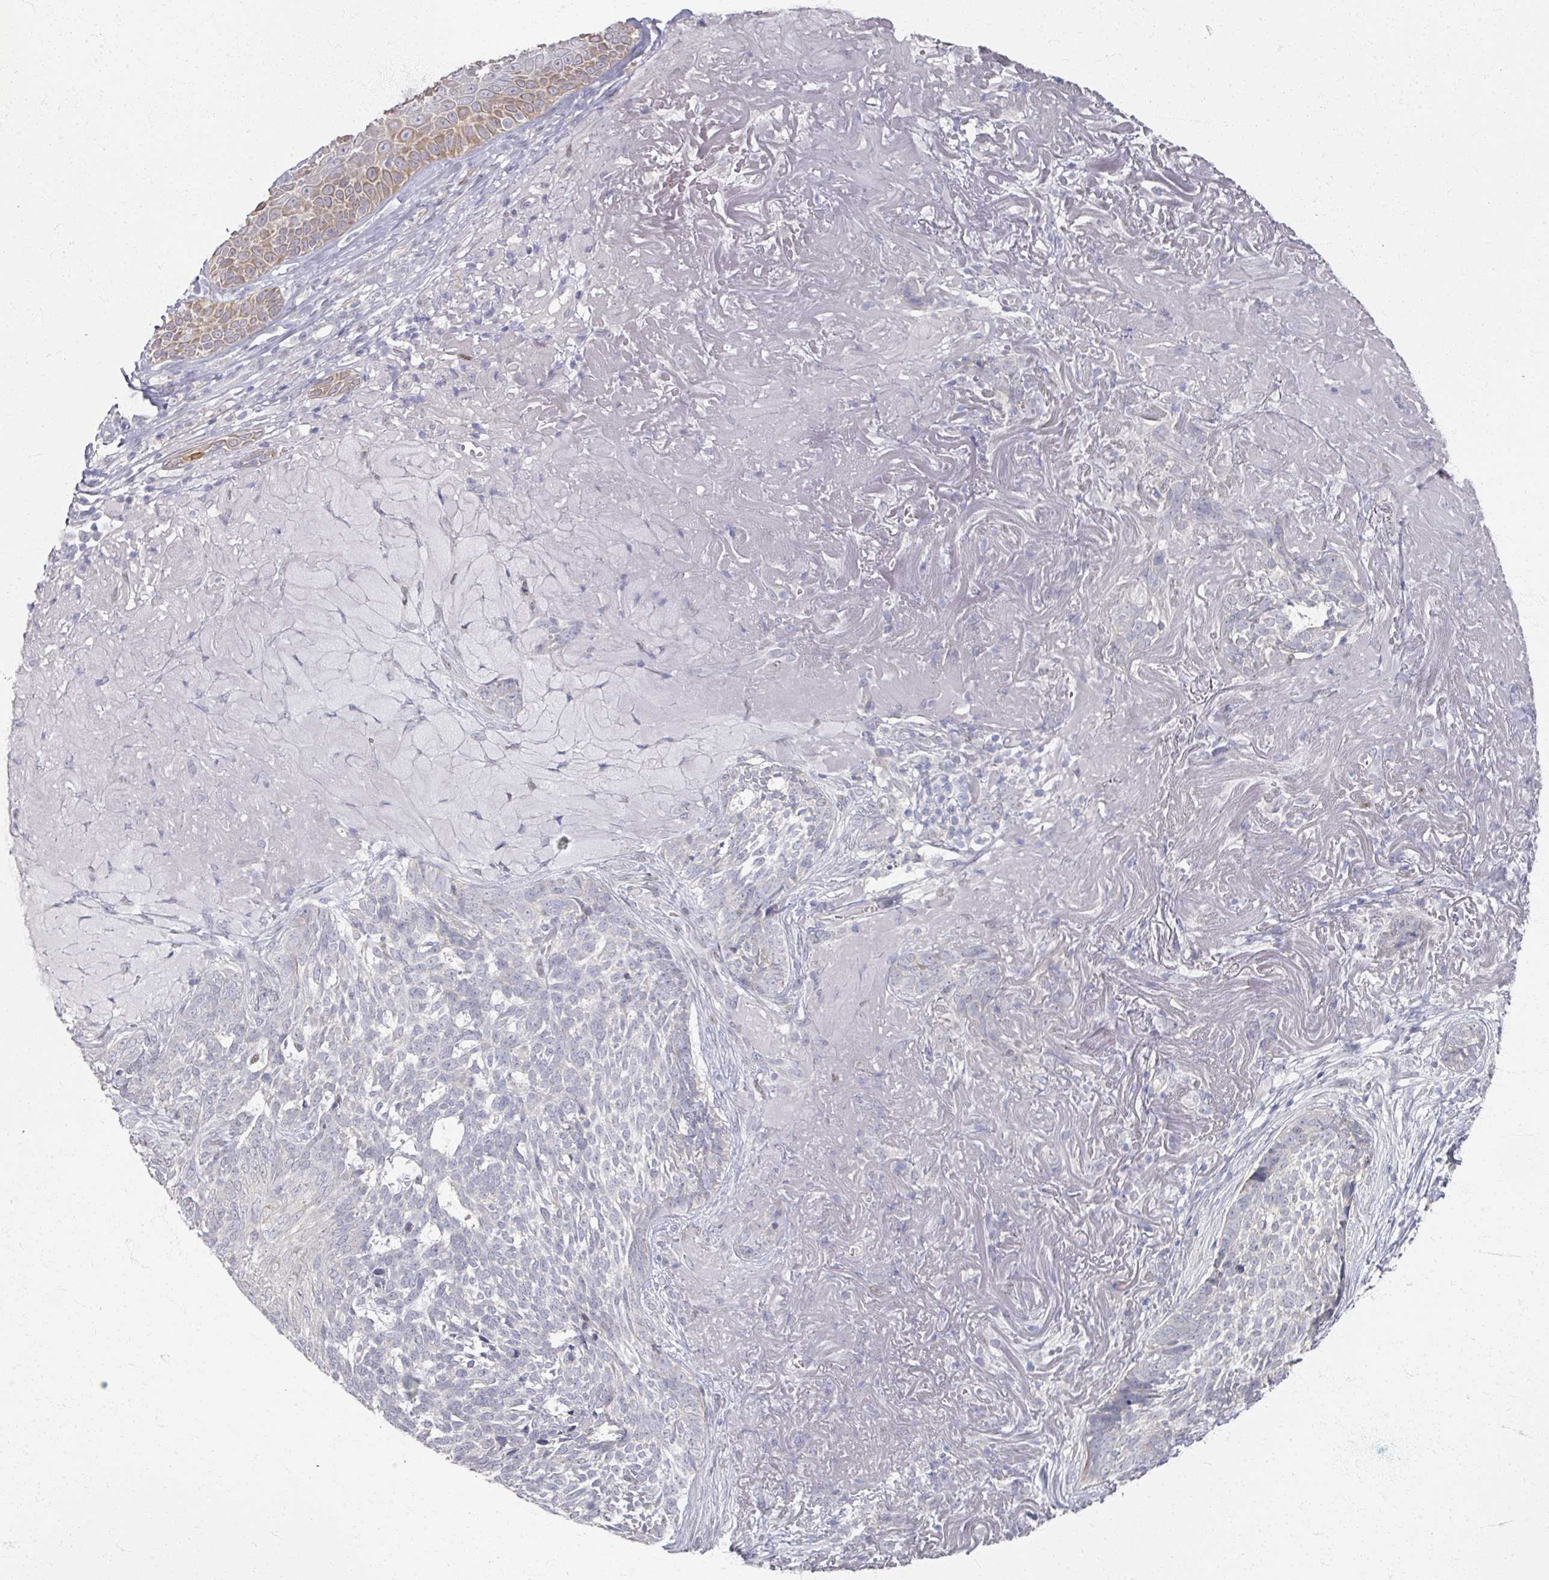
{"staining": {"intensity": "negative", "quantity": "none", "location": "none"}, "tissue": "skin cancer", "cell_type": "Tumor cells", "image_type": "cancer", "snomed": [{"axis": "morphology", "description": "Basal cell carcinoma"}, {"axis": "topography", "description": "Skin"}, {"axis": "topography", "description": "Skin of face"}], "caption": "A high-resolution photomicrograph shows immunohistochemistry staining of basal cell carcinoma (skin), which shows no significant expression in tumor cells.", "gene": "TTYH3", "patient": {"sex": "female", "age": 95}}